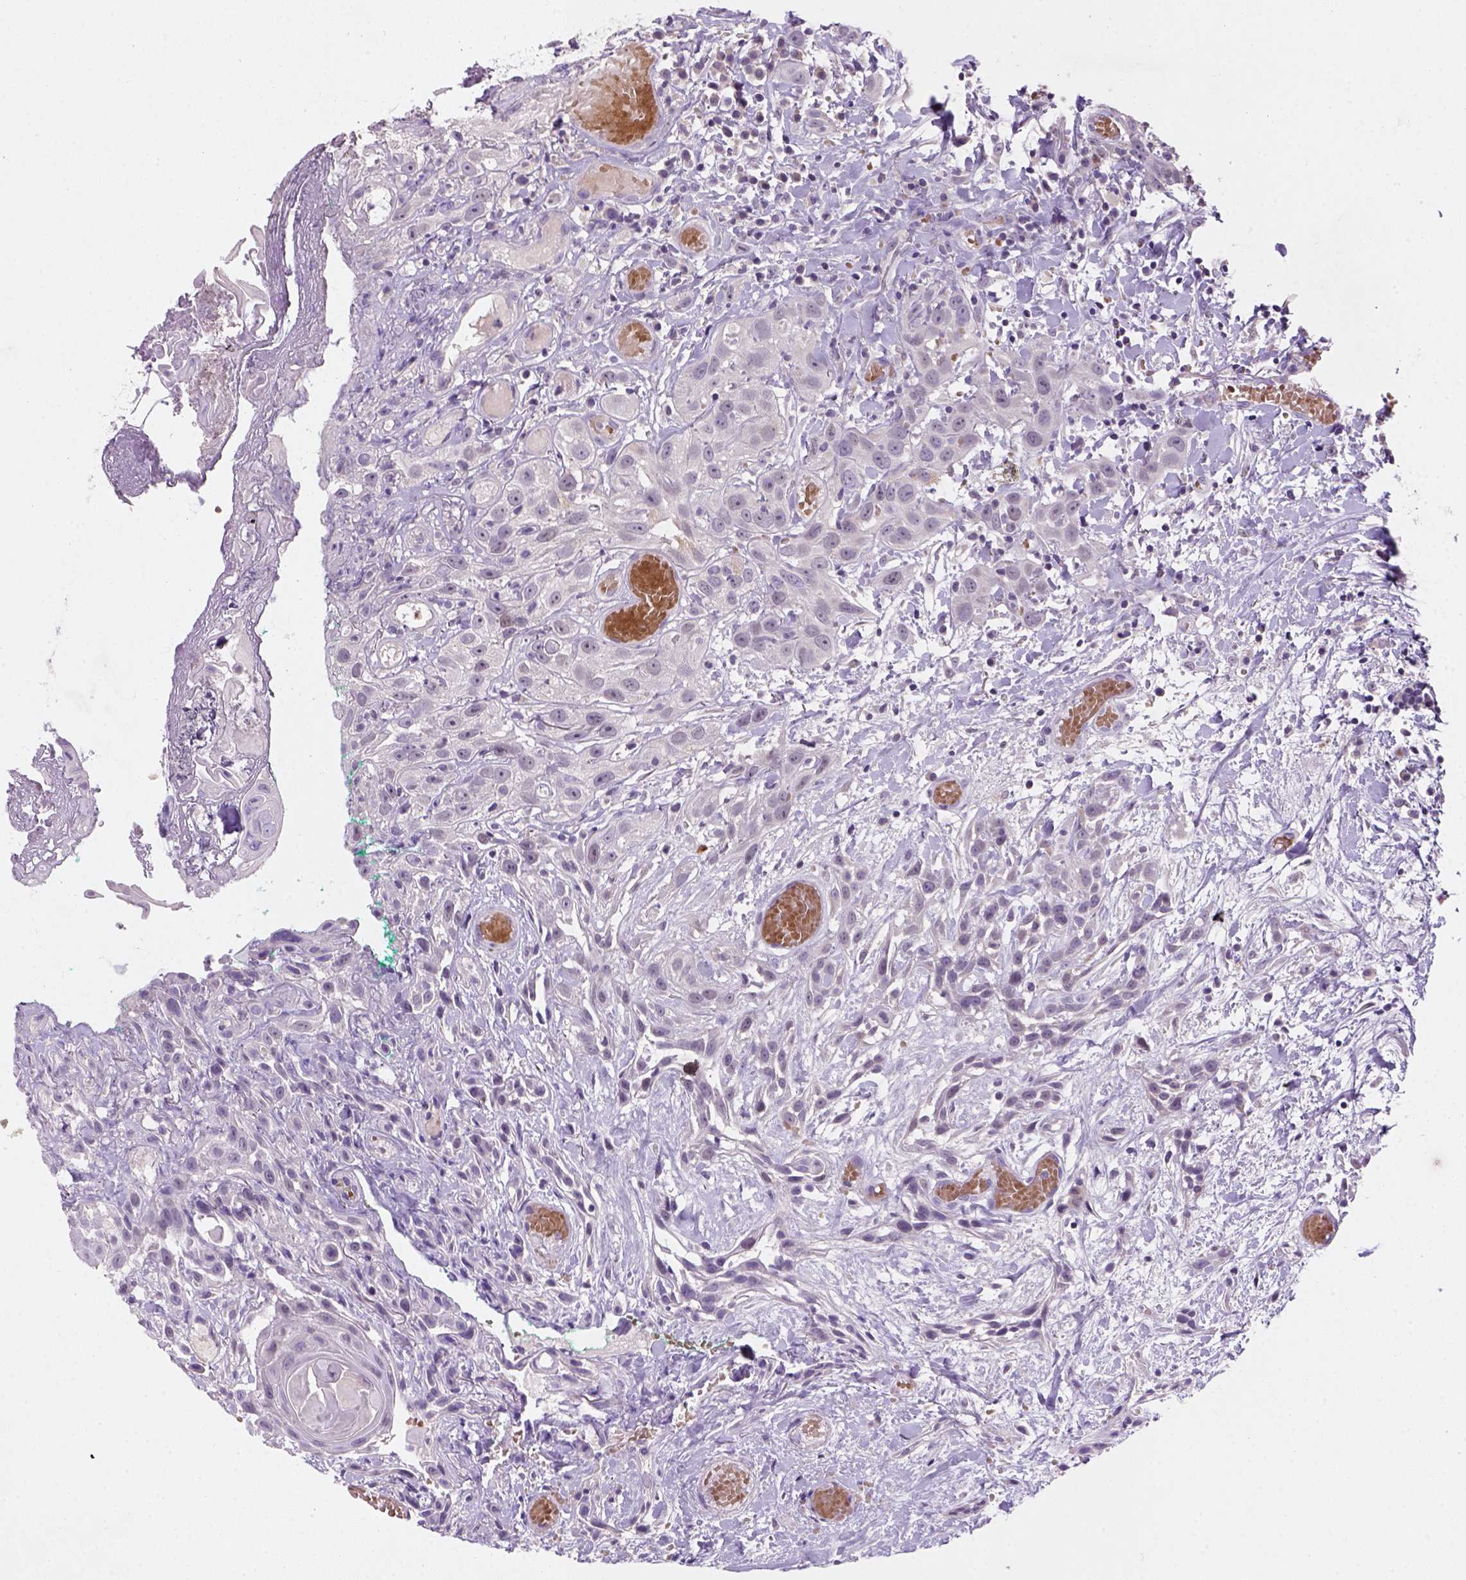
{"staining": {"intensity": "negative", "quantity": "none", "location": "none"}, "tissue": "head and neck cancer", "cell_type": "Tumor cells", "image_type": "cancer", "snomed": [{"axis": "morphology", "description": "Normal tissue, NOS"}, {"axis": "morphology", "description": "Squamous cell carcinoma, NOS"}, {"axis": "topography", "description": "Oral tissue"}, {"axis": "topography", "description": "Salivary gland"}, {"axis": "topography", "description": "Head-Neck"}], "caption": "IHC of head and neck cancer reveals no expression in tumor cells.", "gene": "ZMAT4", "patient": {"sex": "female", "age": 62}}